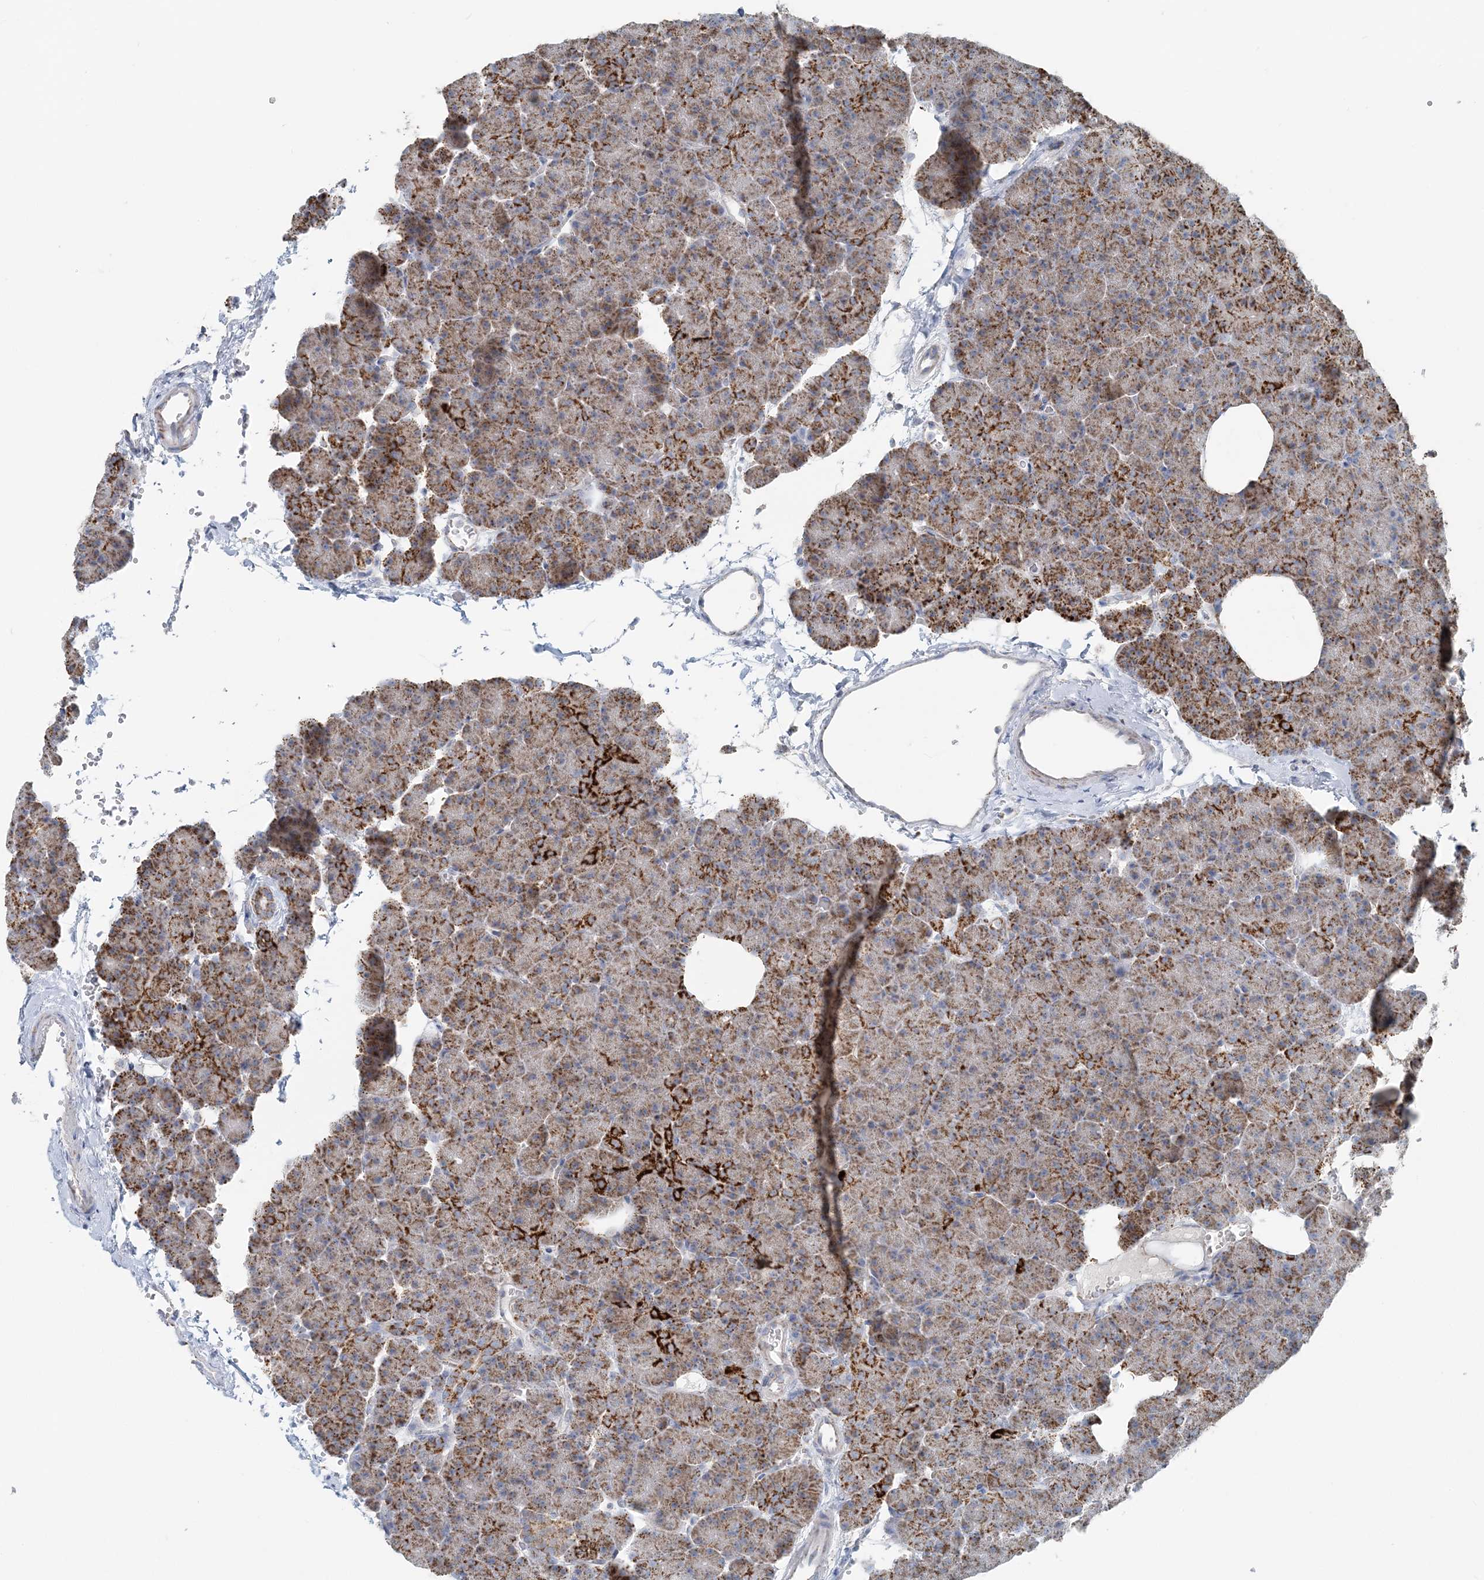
{"staining": {"intensity": "moderate", "quantity": ">75%", "location": "cytoplasmic/membranous"}, "tissue": "pancreas", "cell_type": "Exocrine glandular cells", "image_type": "normal", "snomed": [{"axis": "morphology", "description": "Normal tissue, NOS"}, {"axis": "morphology", "description": "Carcinoid, malignant, NOS"}, {"axis": "topography", "description": "Pancreas"}], "caption": "Moderate cytoplasmic/membranous expression for a protein is identified in about >75% of exocrine glandular cells of unremarkable pancreas using immunohistochemistry.", "gene": "PCCB", "patient": {"sex": "female", "age": 35}}